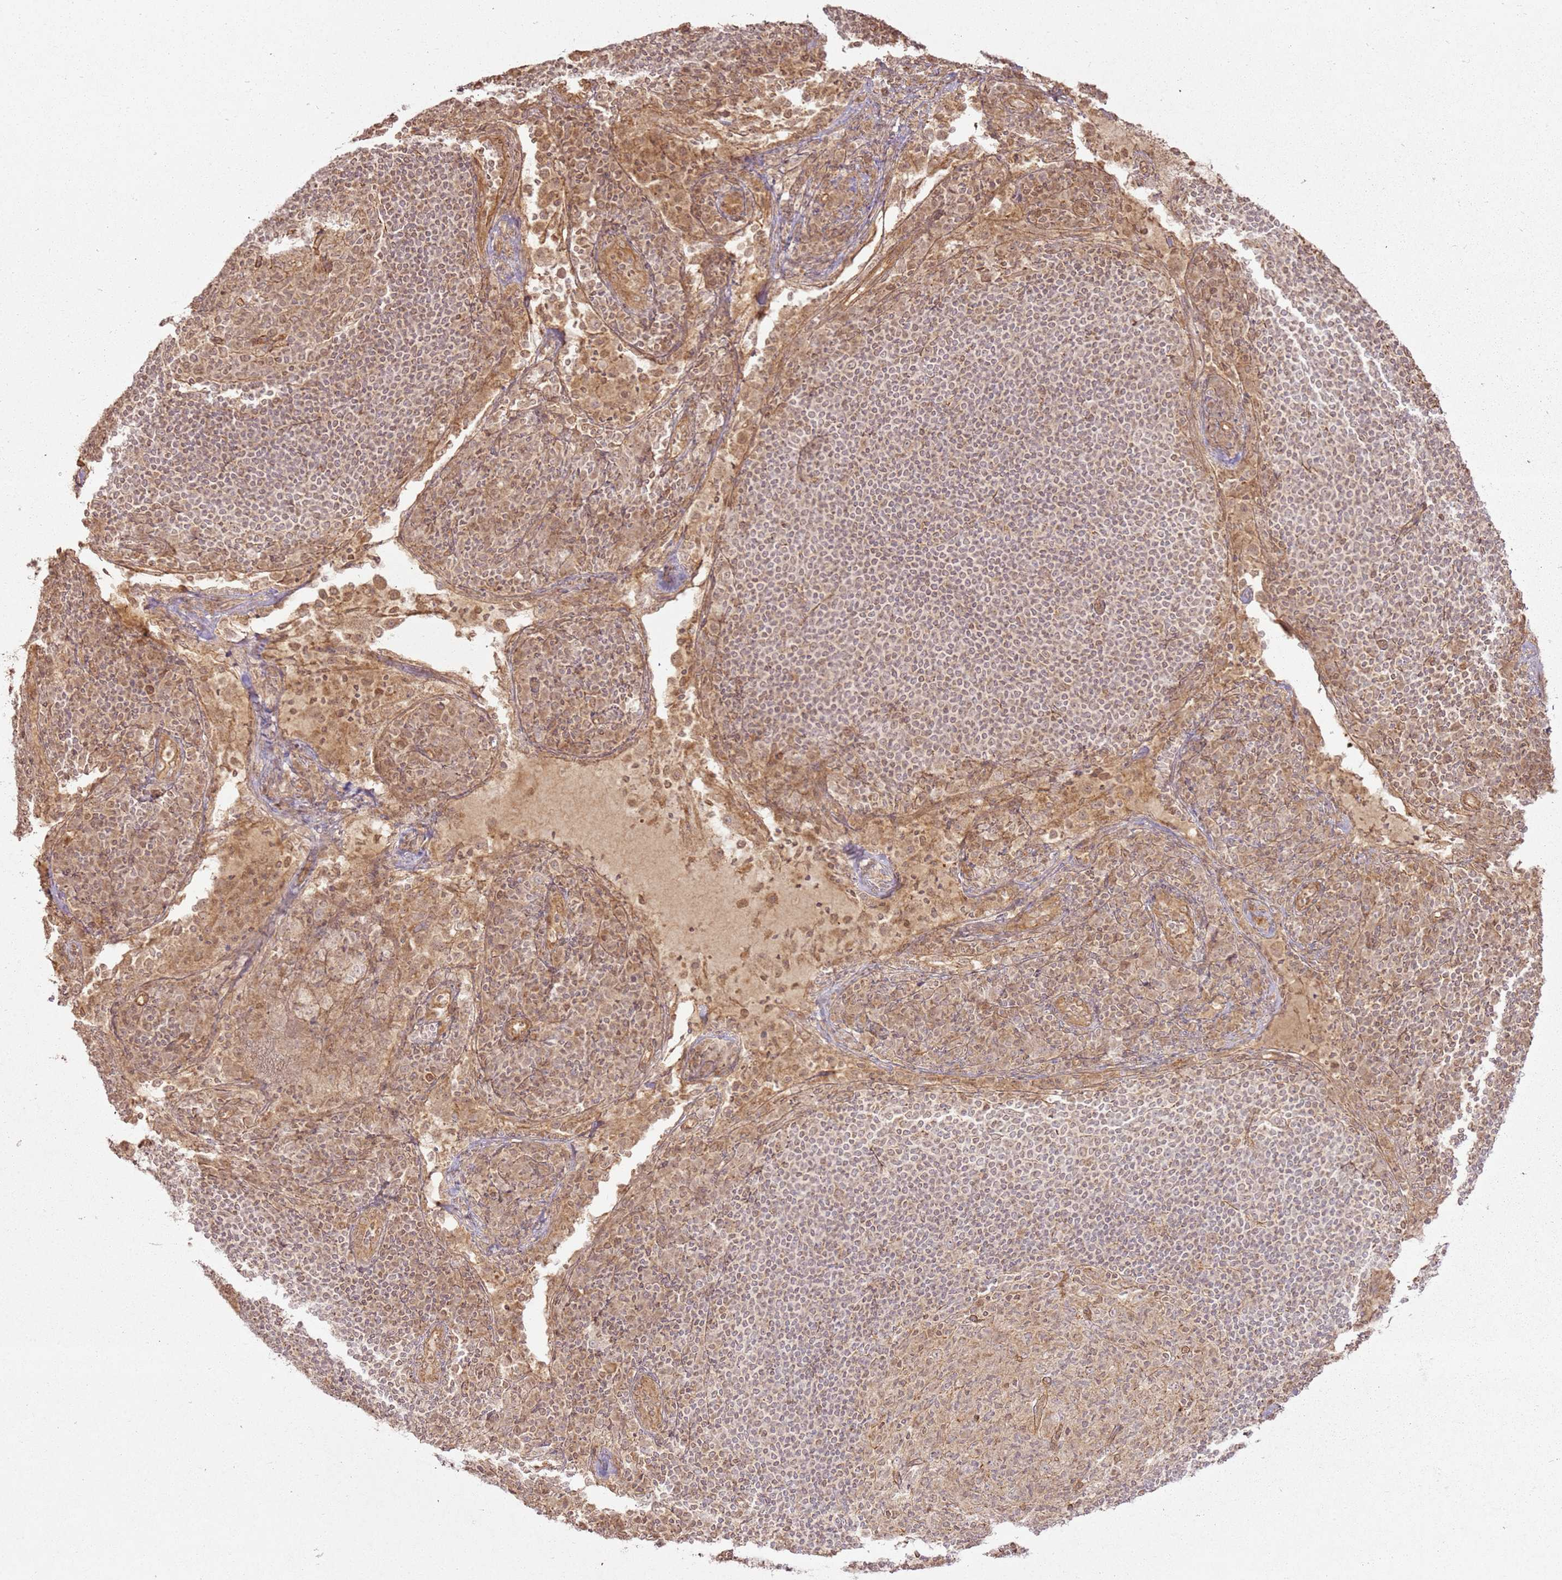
{"staining": {"intensity": "weak", "quantity": "<25%", "location": "cytoplasmic/membranous,nuclear"}, "tissue": "lymph node", "cell_type": "Germinal center cells", "image_type": "normal", "snomed": [{"axis": "morphology", "description": "Normal tissue, NOS"}, {"axis": "topography", "description": "Lymph node"}], "caption": "IHC micrograph of unremarkable human lymph node stained for a protein (brown), which demonstrates no expression in germinal center cells.", "gene": "ZNF776", "patient": {"sex": "female", "age": 53}}